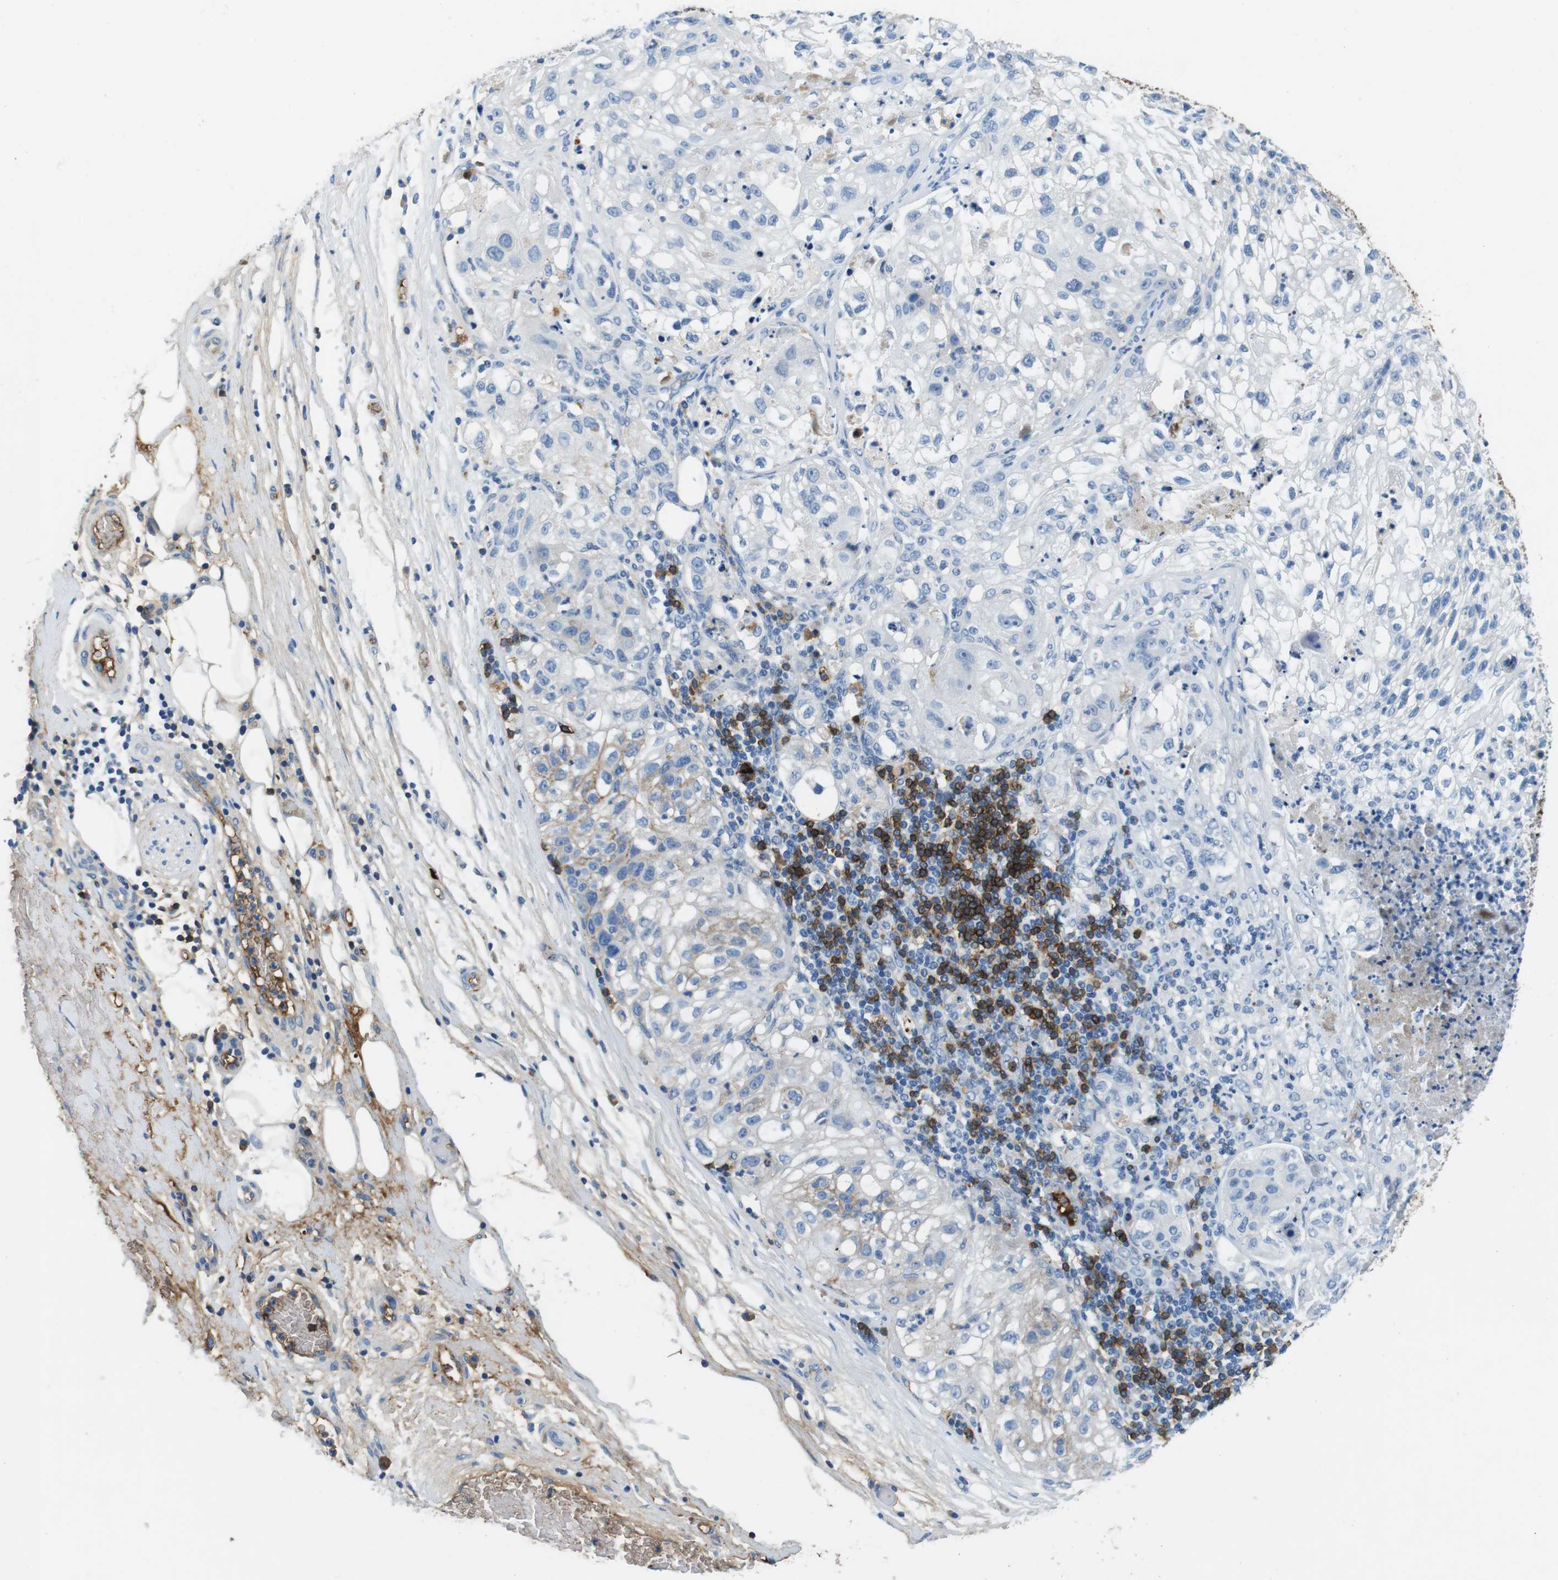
{"staining": {"intensity": "weak", "quantity": "<25%", "location": "cytoplasmic/membranous"}, "tissue": "lung cancer", "cell_type": "Tumor cells", "image_type": "cancer", "snomed": [{"axis": "morphology", "description": "Inflammation, NOS"}, {"axis": "morphology", "description": "Squamous cell carcinoma, NOS"}, {"axis": "topography", "description": "Lymph node"}, {"axis": "topography", "description": "Soft tissue"}, {"axis": "topography", "description": "Lung"}], "caption": "This is a photomicrograph of immunohistochemistry staining of squamous cell carcinoma (lung), which shows no expression in tumor cells. (DAB IHC, high magnification).", "gene": "IGHD", "patient": {"sex": "male", "age": 66}}